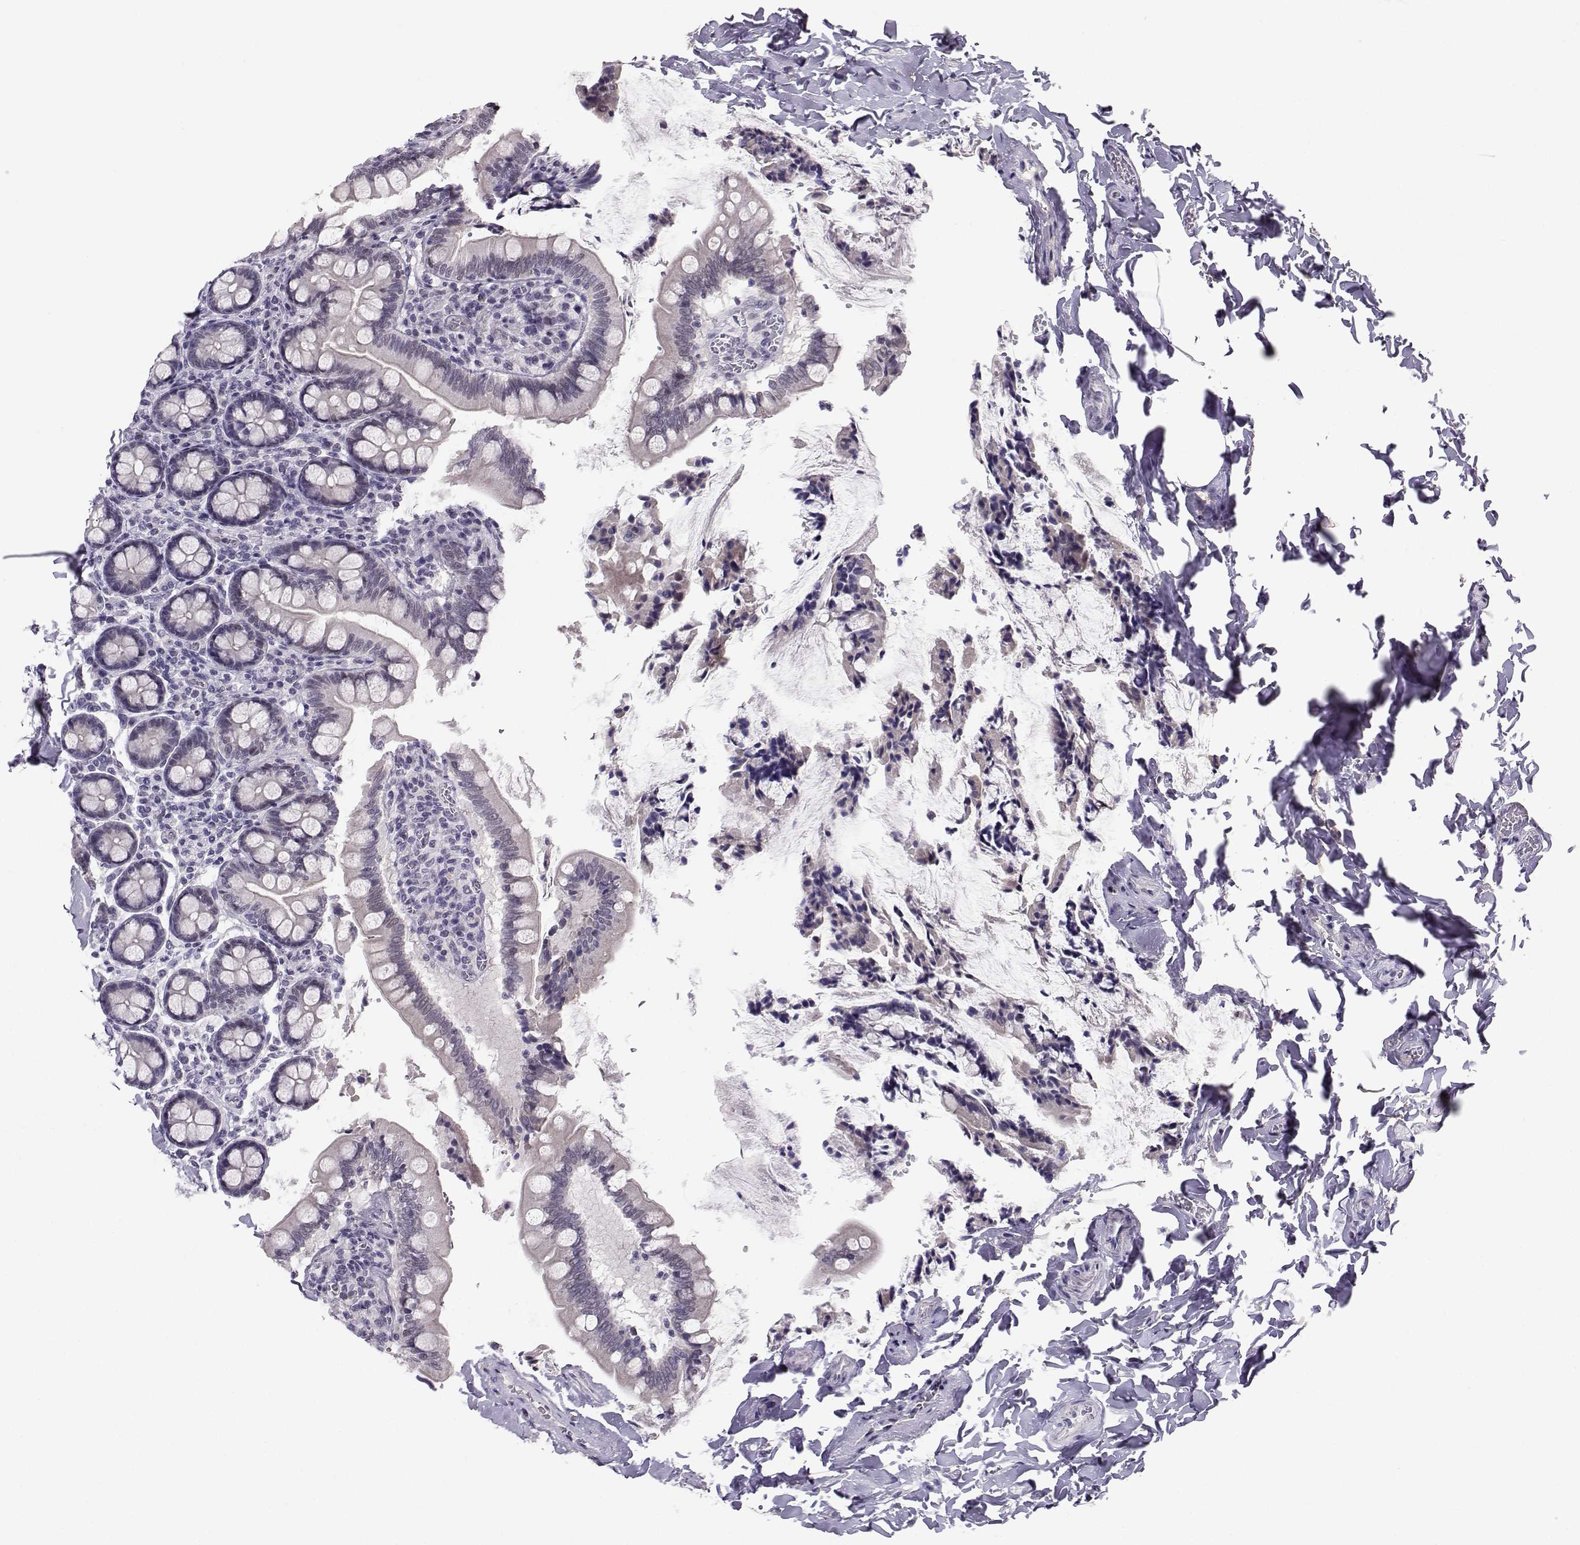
{"staining": {"intensity": "negative", "quantity": "none", "location": "none"}, "tissue": "small intestine", "cell_type": "Glandular cells", "image_type": "normal", "snomed": [{"axis": "morphology", "description": "Normal tissue, NOS"}, {"axis": "topography", "description": "Small intestine"}], "caption": "High power microscopy photomicrograph of an IHC photomicrograph of unremarkable small intestine, revealing no significant staining in glandular cells. (DAB immunohistochemistry (IHC) visualized using brightfield microscopy, high magnification).", "gene": "DNAAF1", "patient": {"sex": "female", "age": 56}}